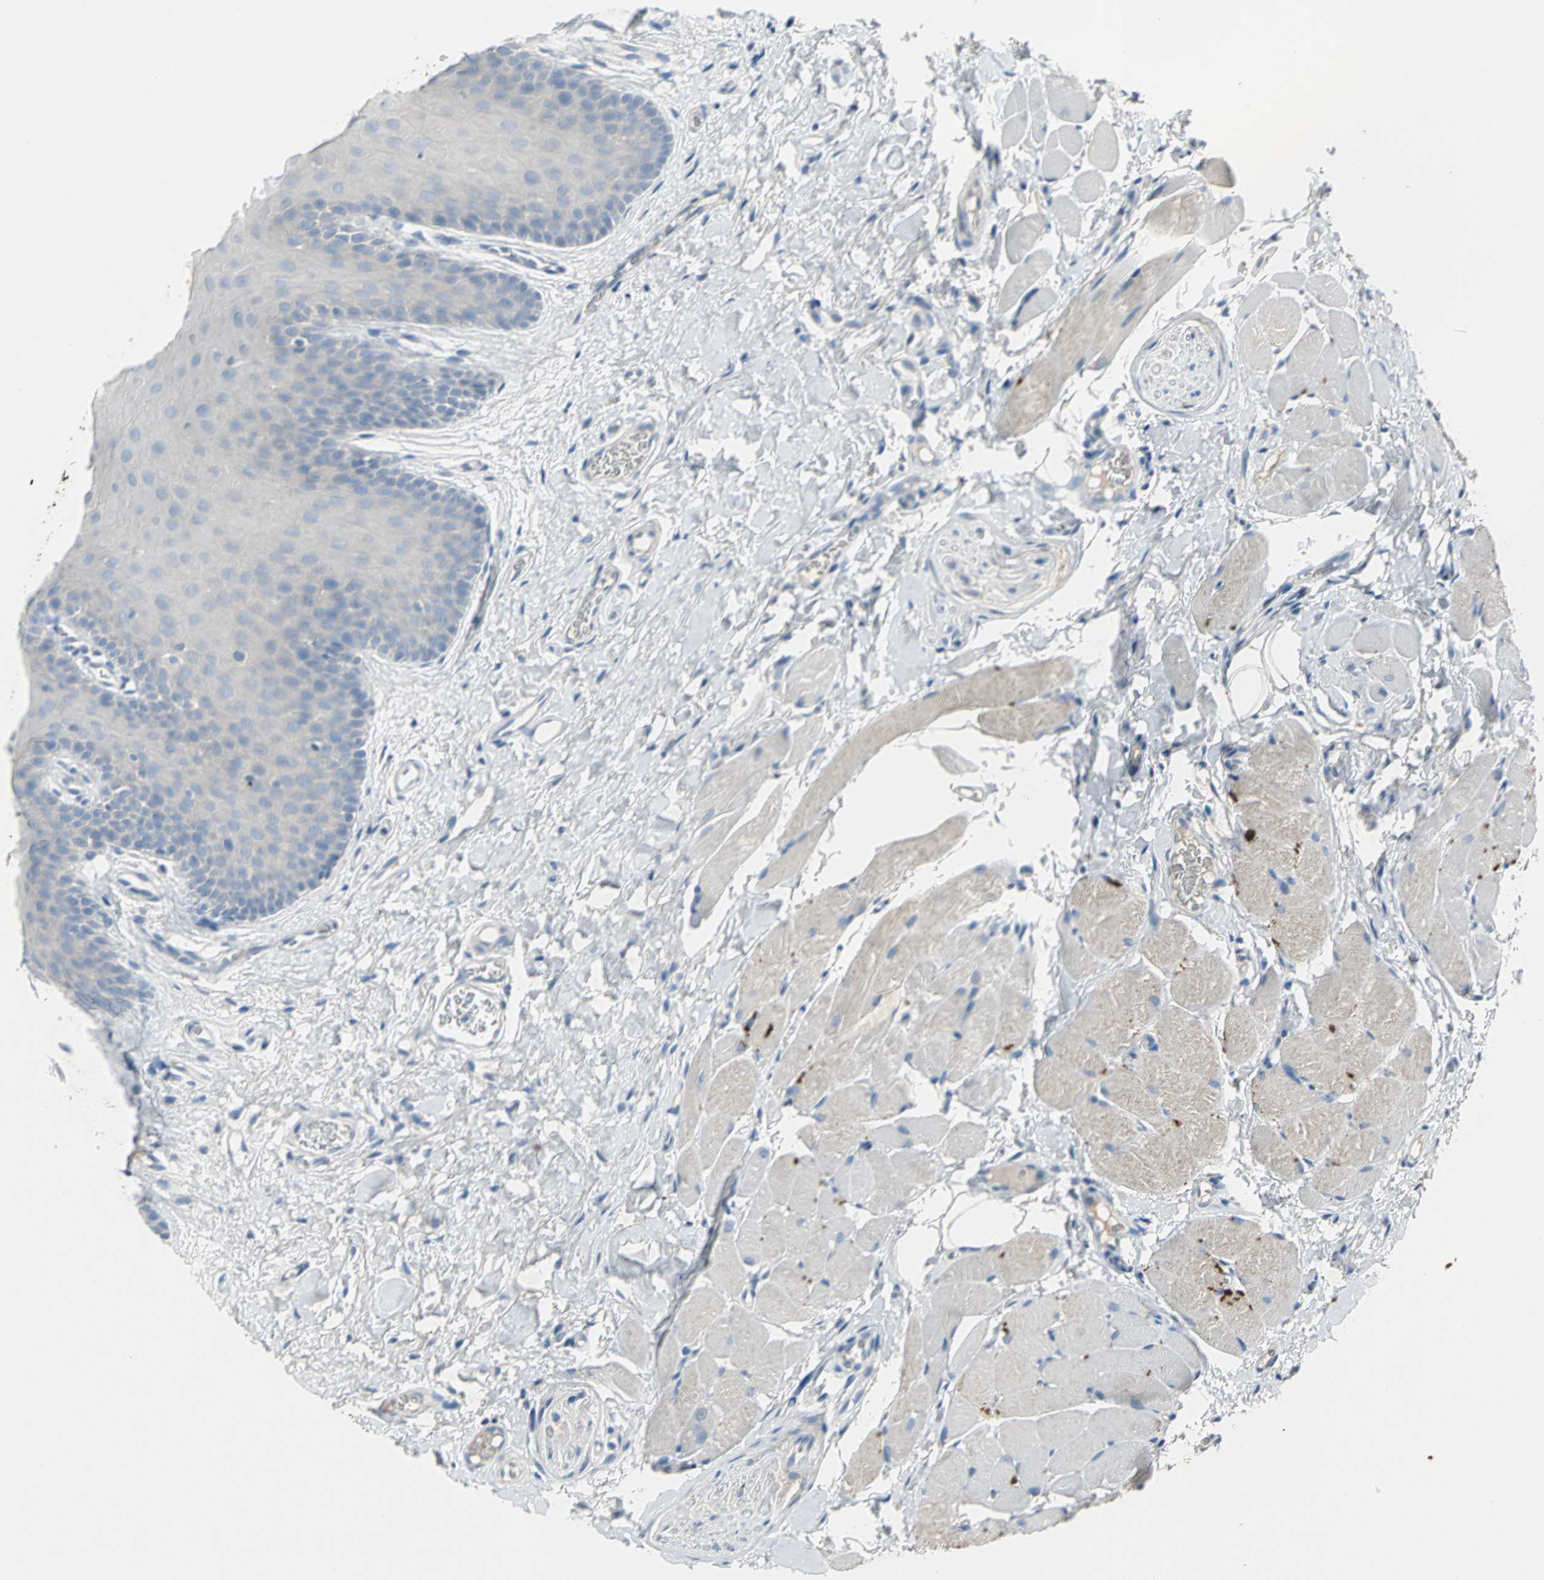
{"staining": {"intensity": "negative", "quantity": "none", "location": "none"}, "tissue": "oral mucosa", "cell_type": "Squamous epithelial cells", "image_type": "normal", "snomed": [{"axis": "morphology", "description": "Normal tissue, NOS"}, {"axis": "topography", "description": "Oral tissue"}], "caption": "This photomicrograph is of unremarkable oral mucosa stained with IHC to label a protein in brown with the nuclei are counter-stained blue. There is no positivity in squamous epithelial cells.", "gene": "PTGDS", "patient": {"sex": "male", "age": 54}}